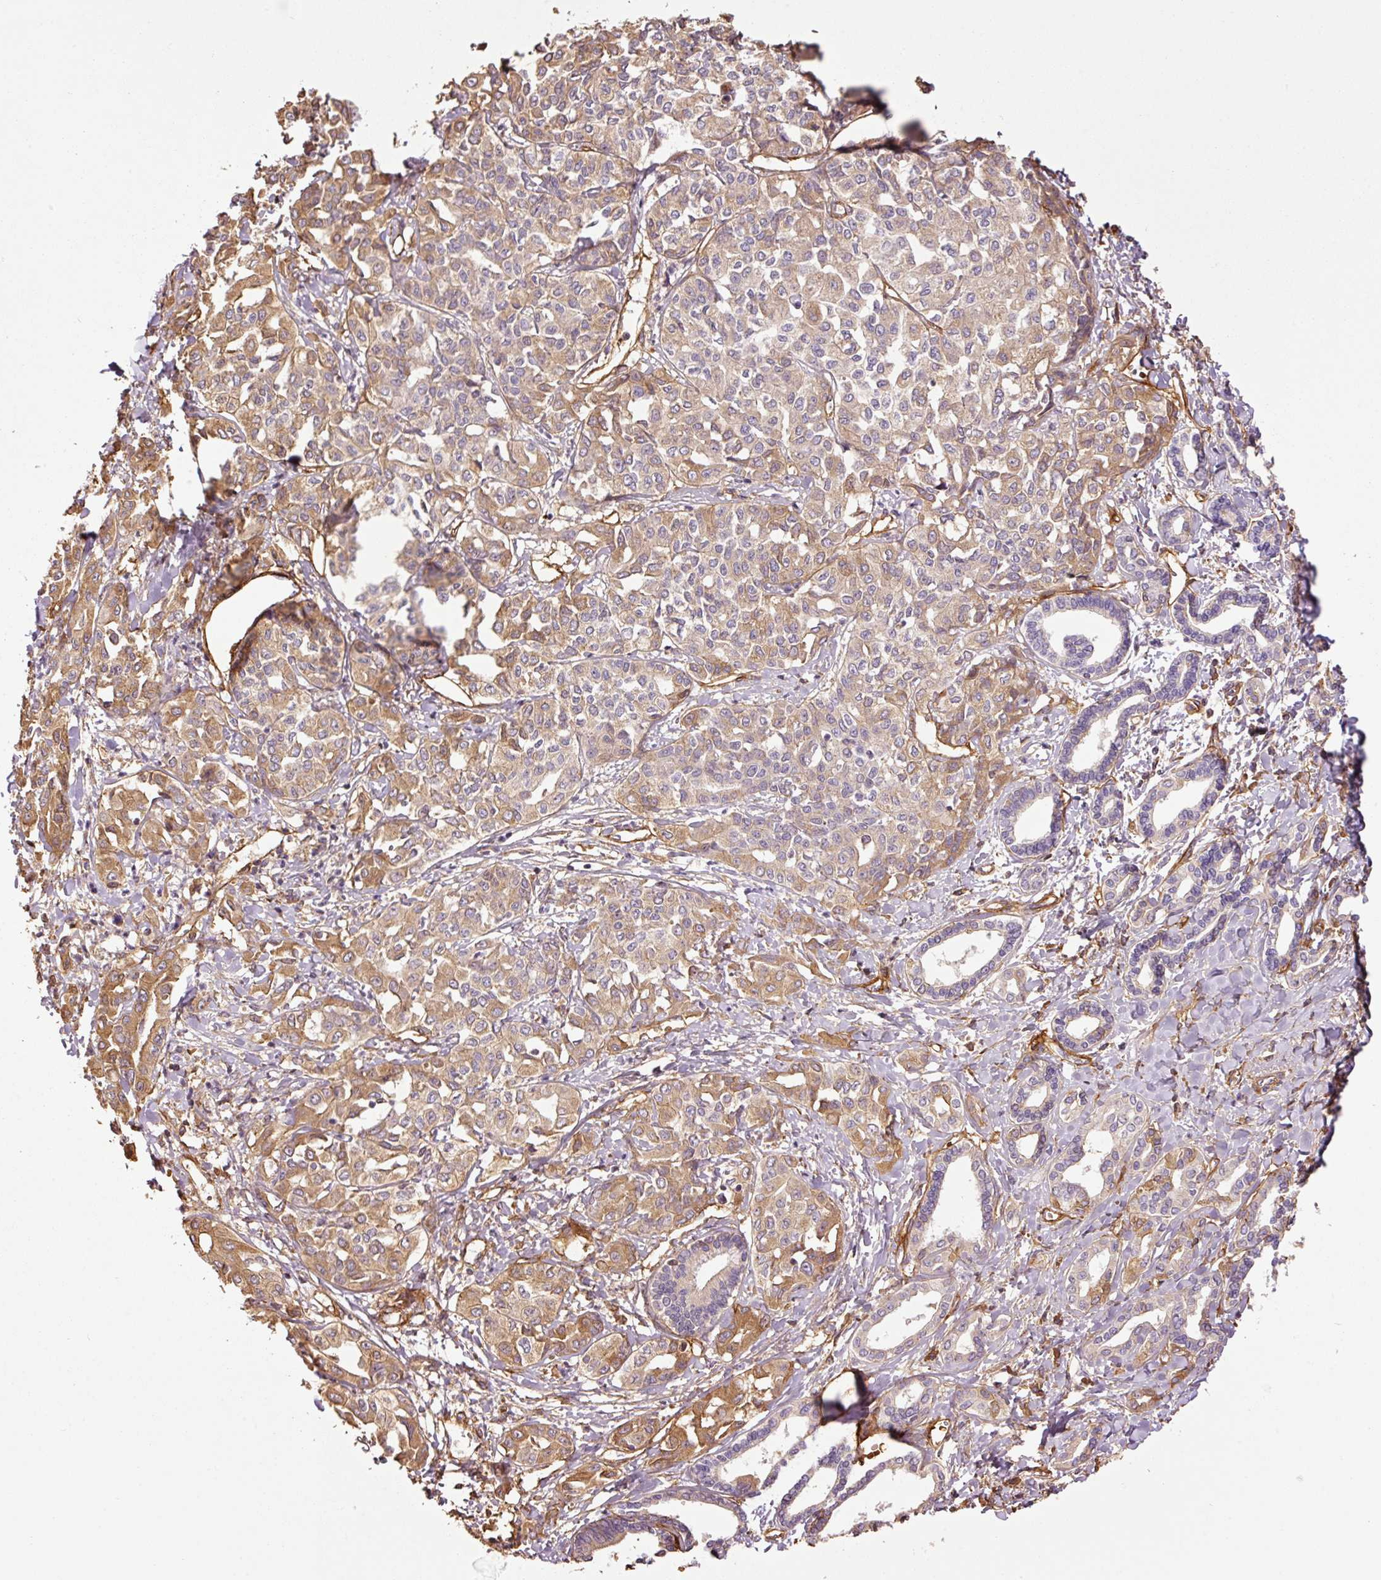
{"staining": {"intensity": "moderate", "quantity": ">75%", "location": "cytoplasmic/membranous"}, "tissue": "liver cancer", "cell_type": "Tumor cells", "image_type": "cancer", "snomed": [{"axis": "morphology", "description": "Cholangiocarcinoma"}, {"axis": "topography", "description": "Liver"}], "caption": "Liver cancer stained with a brown dye reveals moderate cytoplasmic/membranous positive positivity in about >75% of tumor cells.", "gene": "NID2", "patient": {"sex": "female", "age": 77}}